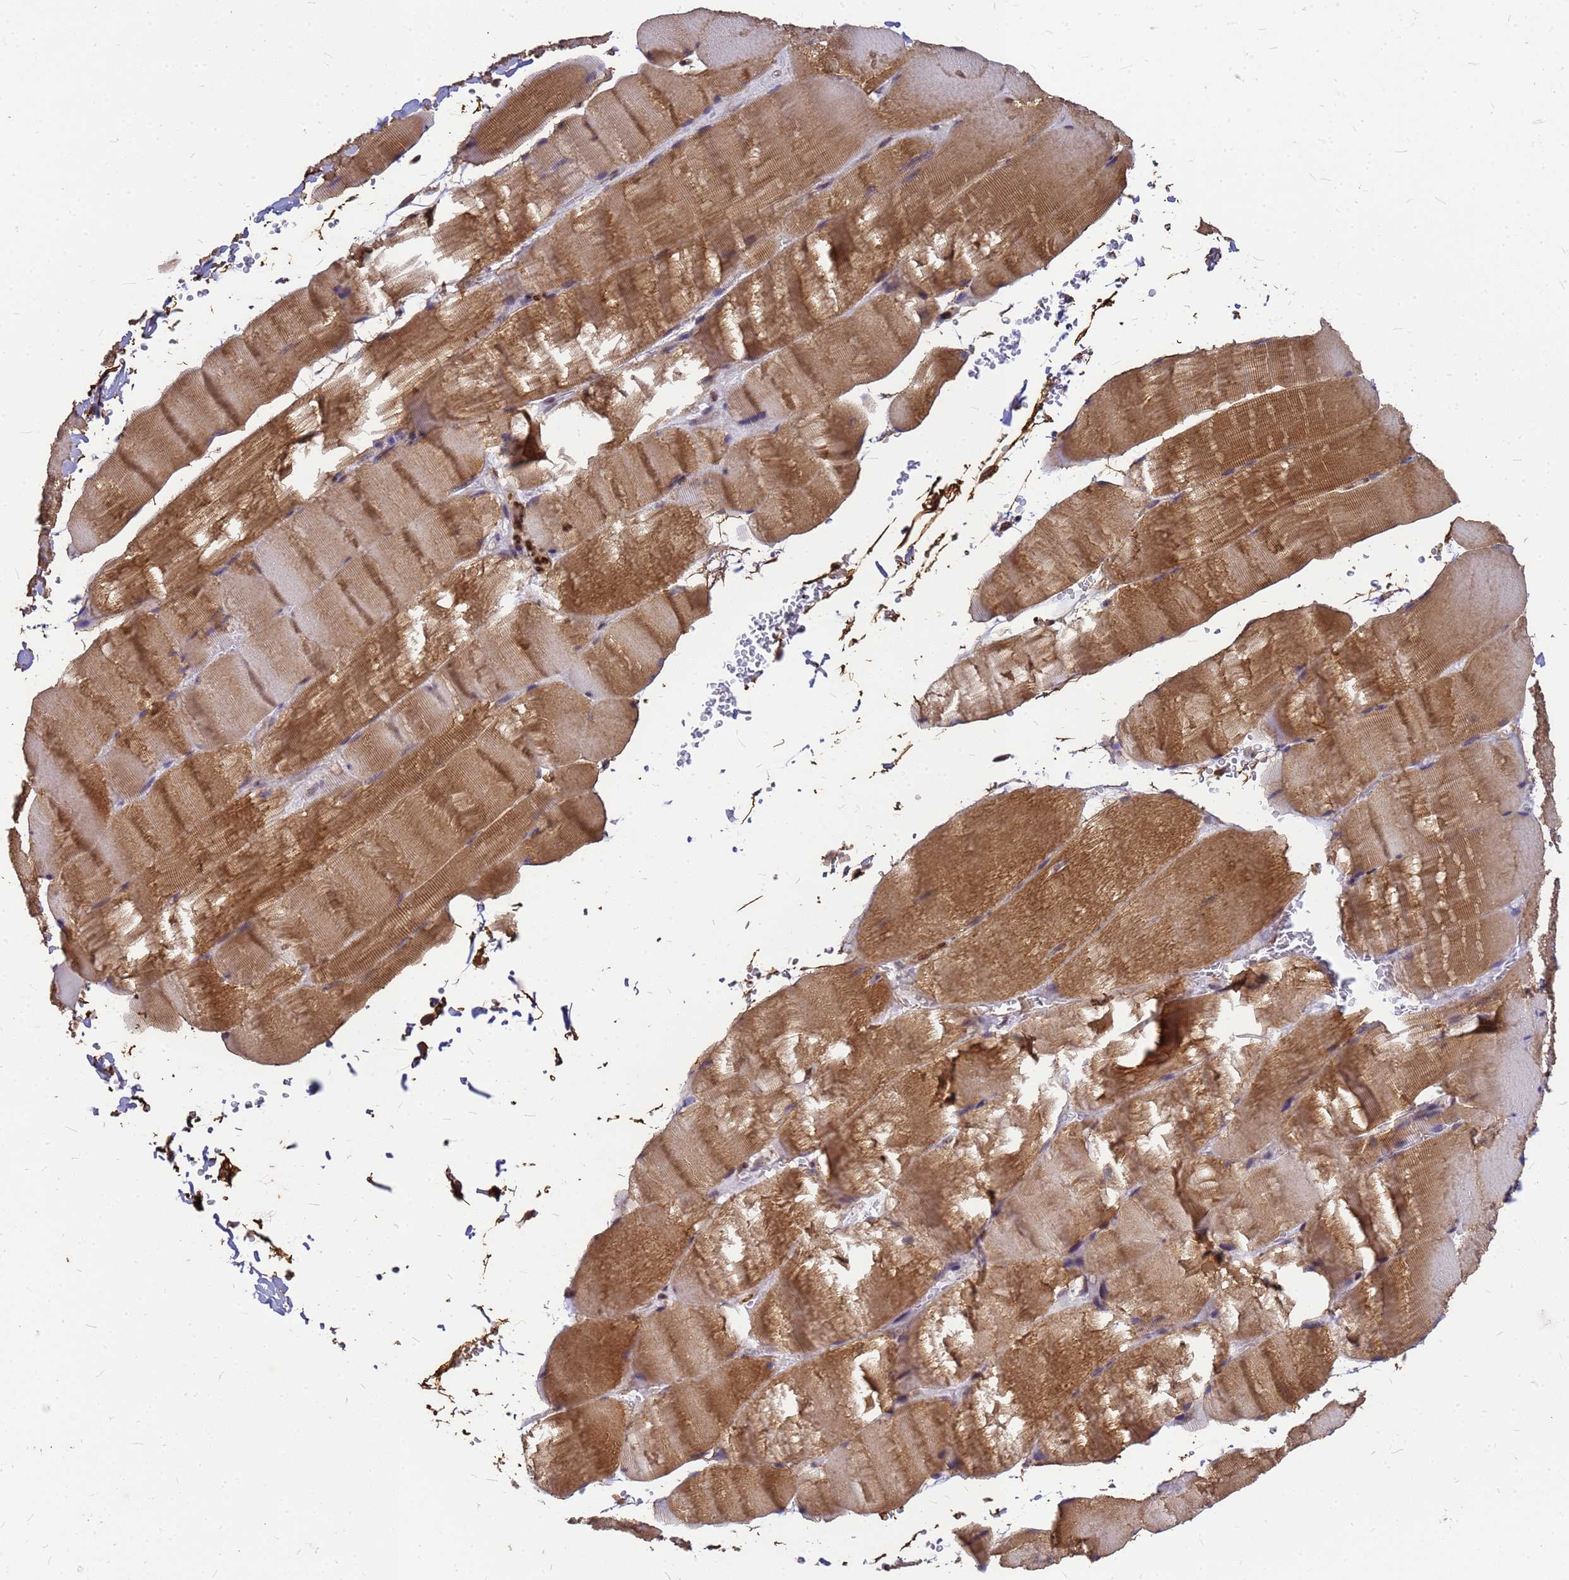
{"staining": {"intensity": "moderate", "quantity": "25%-75%", "location": "cytoplasmic/membranous"}, "tissue": "skeletal muscle", "cell_type": "Myocytes", "image_type": "normal", "snomed": [{"axis": "morphology", "description": "Normal tissue, NOS"}, {"axis": "topography", "description": "Skeletal muscle"}, {"axis": "topography", "description": "Head-Neck"}], "caption": "Immunohistochemistry (IHC) (DAB (3,3'-diaminobenzidine)) staining of unremarkable human skeletal muscle demonstrates moderate cytoplasmic/membranous protein expression in about 25%-75% of myocytes. The protein is stained brown, and the nuclei are stained in blue (DAB (3,3'-diaminobenzidine) IHC with brightfield microscopy, high magnification).", "gene": "C1orf35", "patient": {"sex": "male", "age": 66}}